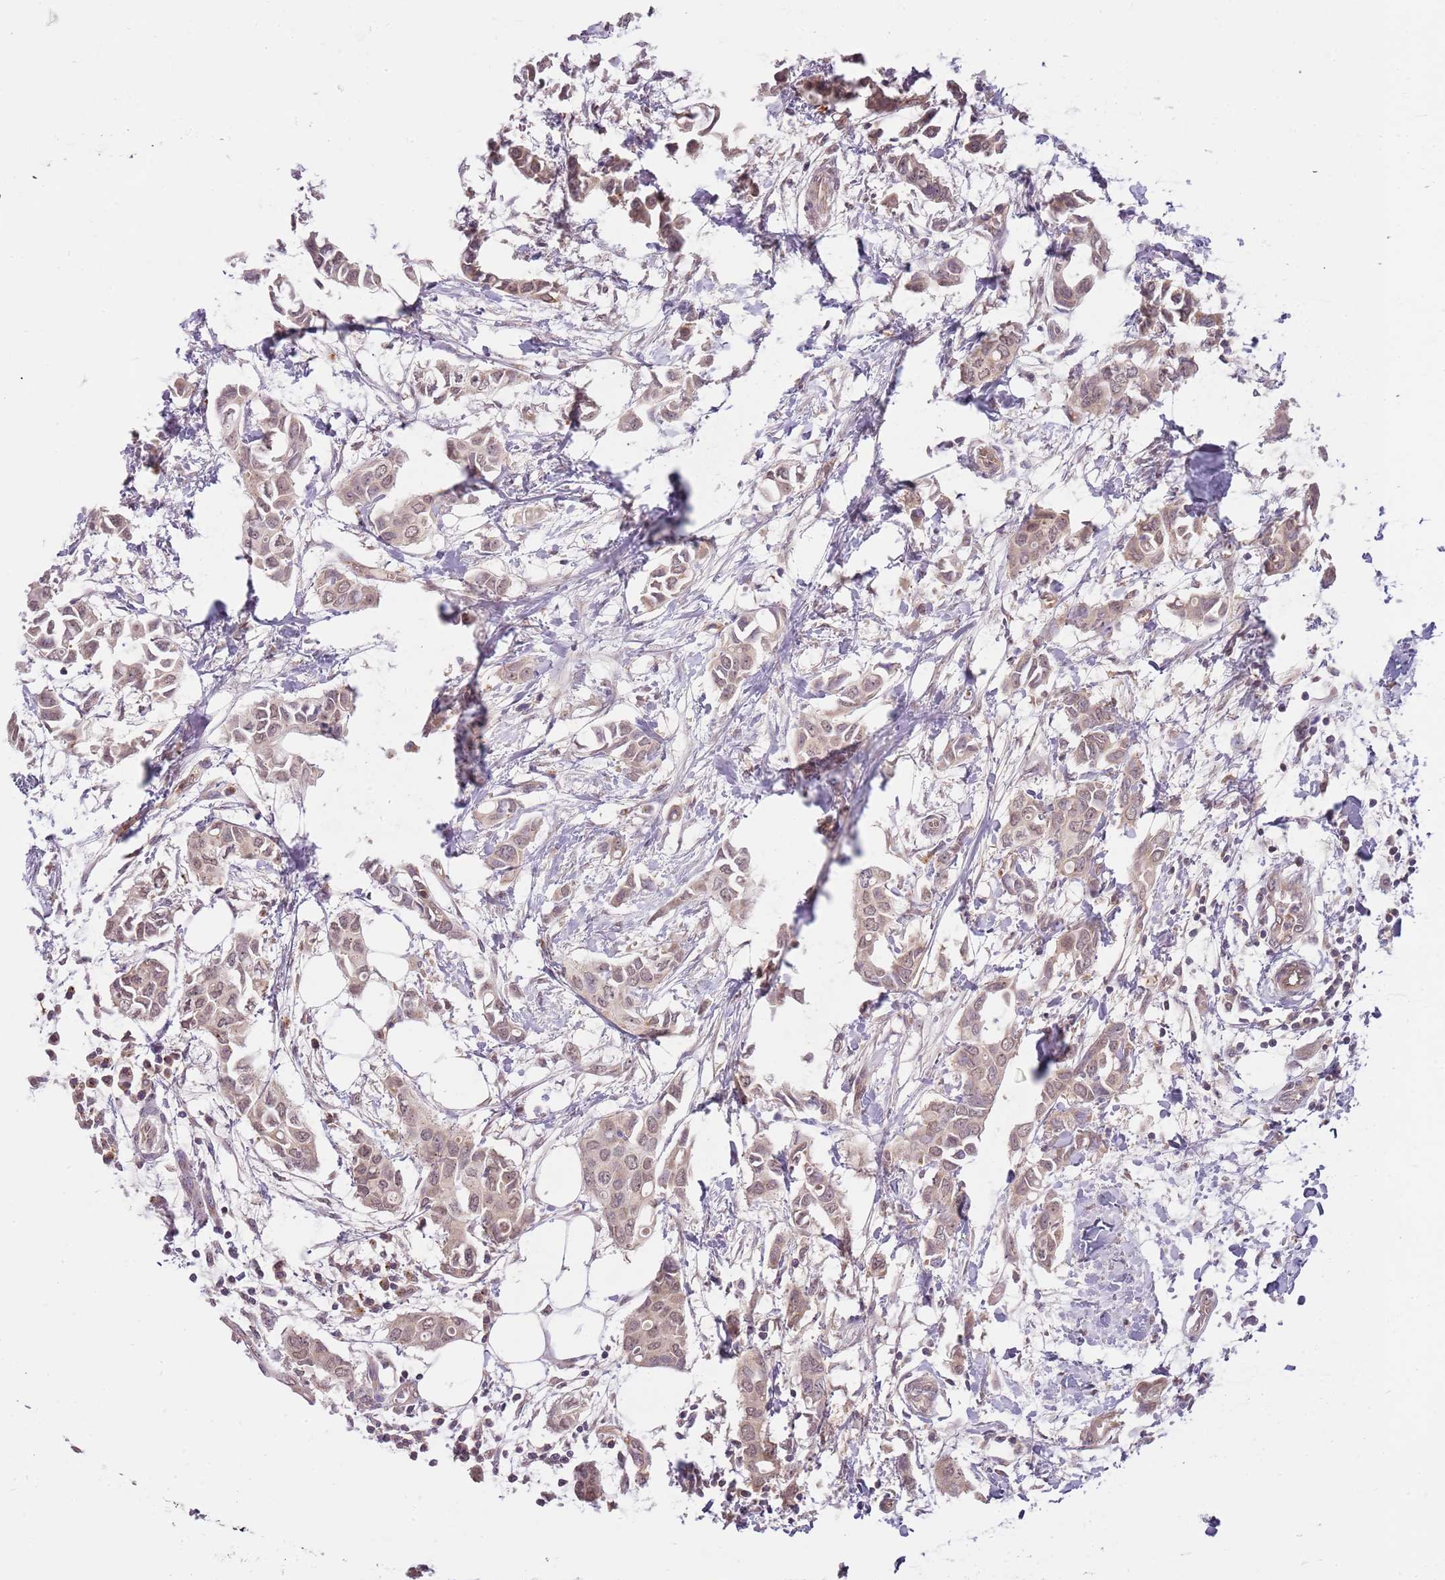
{"staining": {"intensity": "weak", "quantity": ">75%", "location": "nuclear"}, "tissue": "breast cancer", "cell_type": "Tumor cells", "image_type": "cancer", "snomed": [{"axis": "morphology", "description": "Duct carcinoma"}, {"axis": "topography", "description": "Breast"}], "caption": "Immunohistochemistry (IHC) image of human invasive ductal carcinoma (breast) stained for a protein (brown), which displays low levels of weak nuclear staining in approximately >75% of tumor cells.", "gene": "SKOR2", "patient": {"sex": "female", "age": 41}}